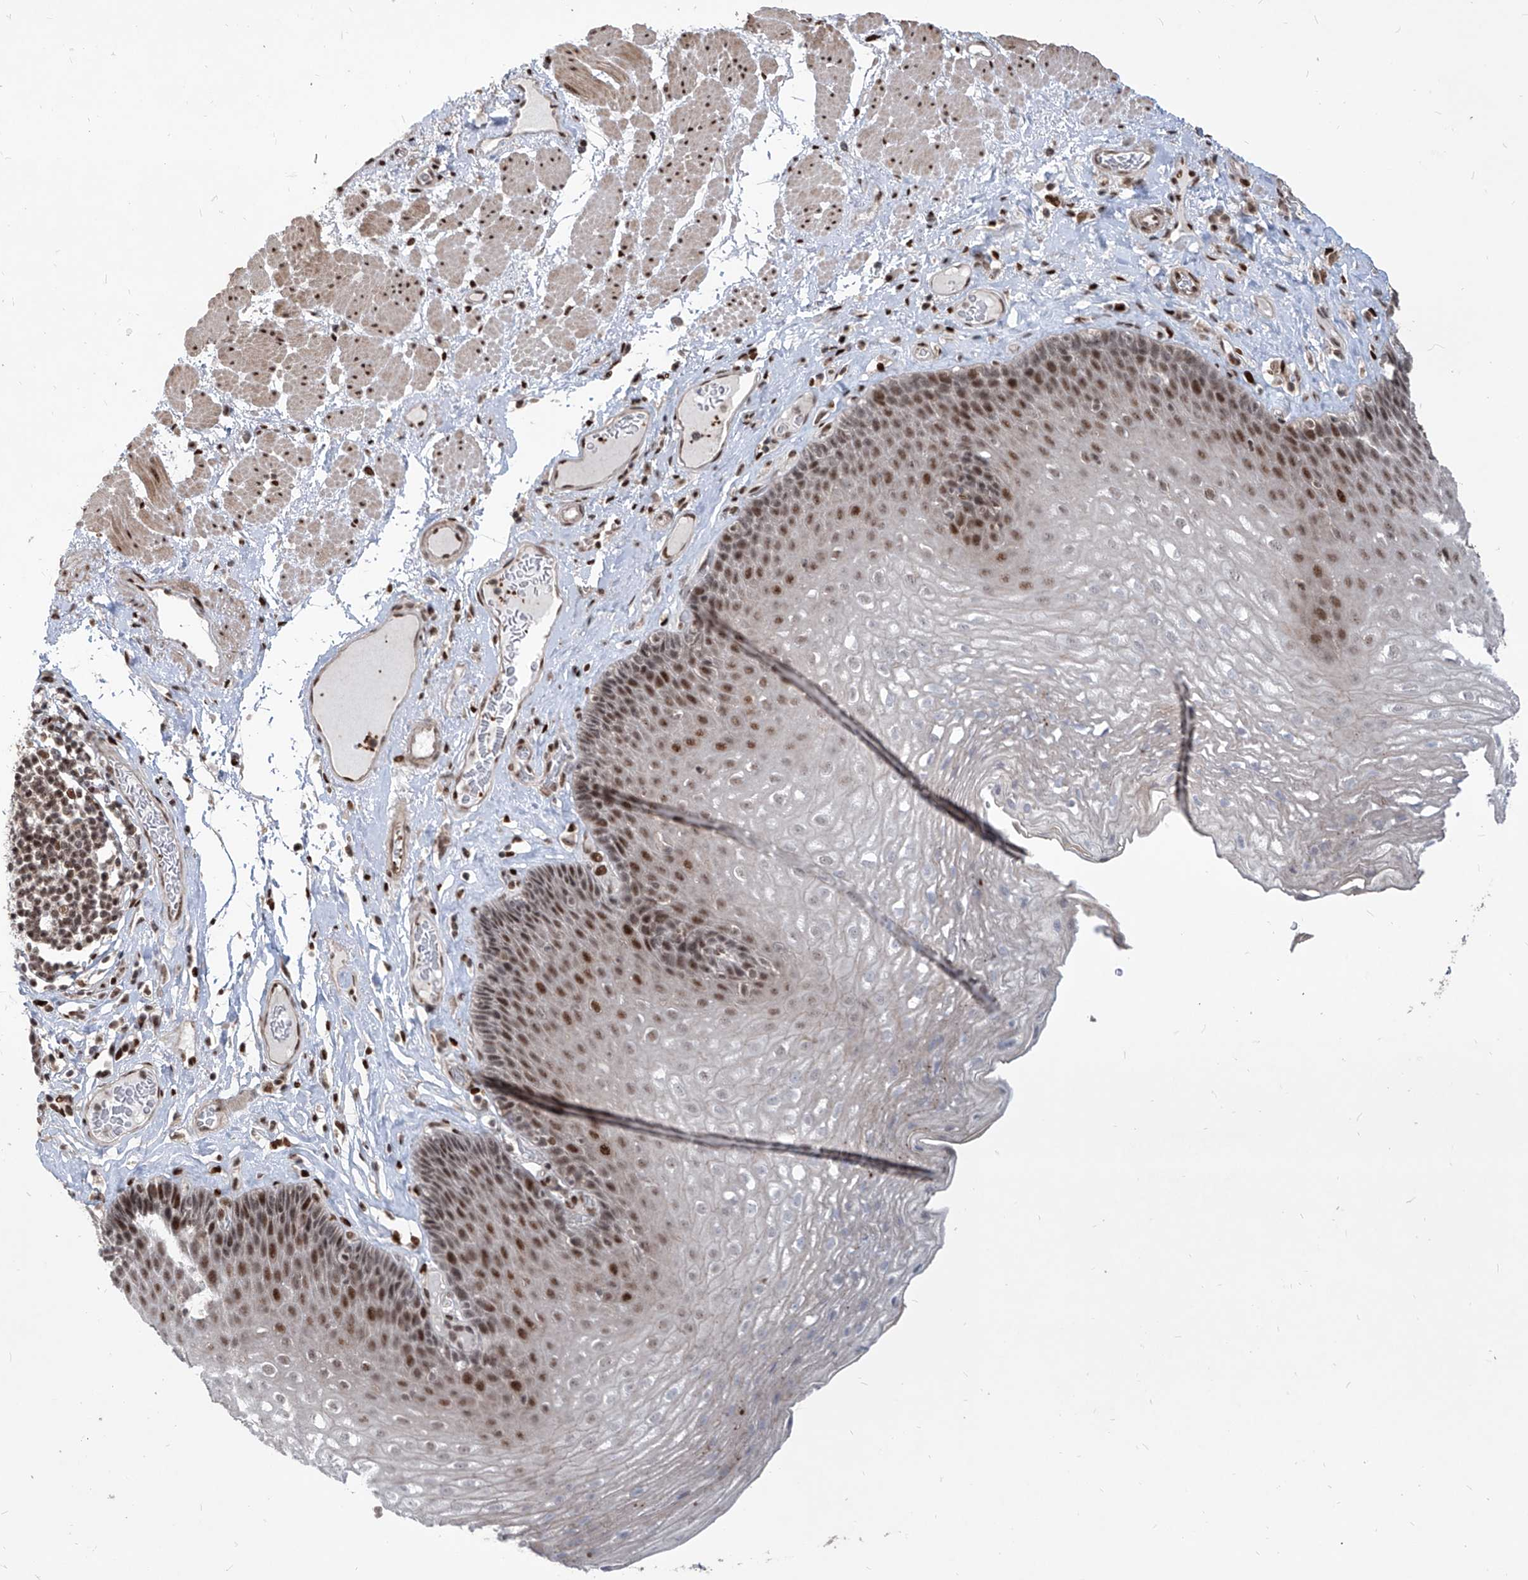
{"staining": {"intensity": "moderate", "quantity": "25%-75%", "location": "nuclear"}, "tissue": "esophagus", "cell_type": "Squamous epithelial cells", "image_type": "normal", "snomed": [{"axis": "morphology", "description": "Normal tissue, NOS"}, {"axis": "topography", "description": "Esophagus"}], "caption": "A brown stain shows moderate nuclear staining of a protein in squamous epithelial cells of benign esophagus. Using DAB (3,3'-diaminobenzidine) (brown) and hematoxylin (blue) stains, captured at high magnification using brightfield microscopy.", "gene": "IRF2", "patient": {"sex": "female", "age": 66}}